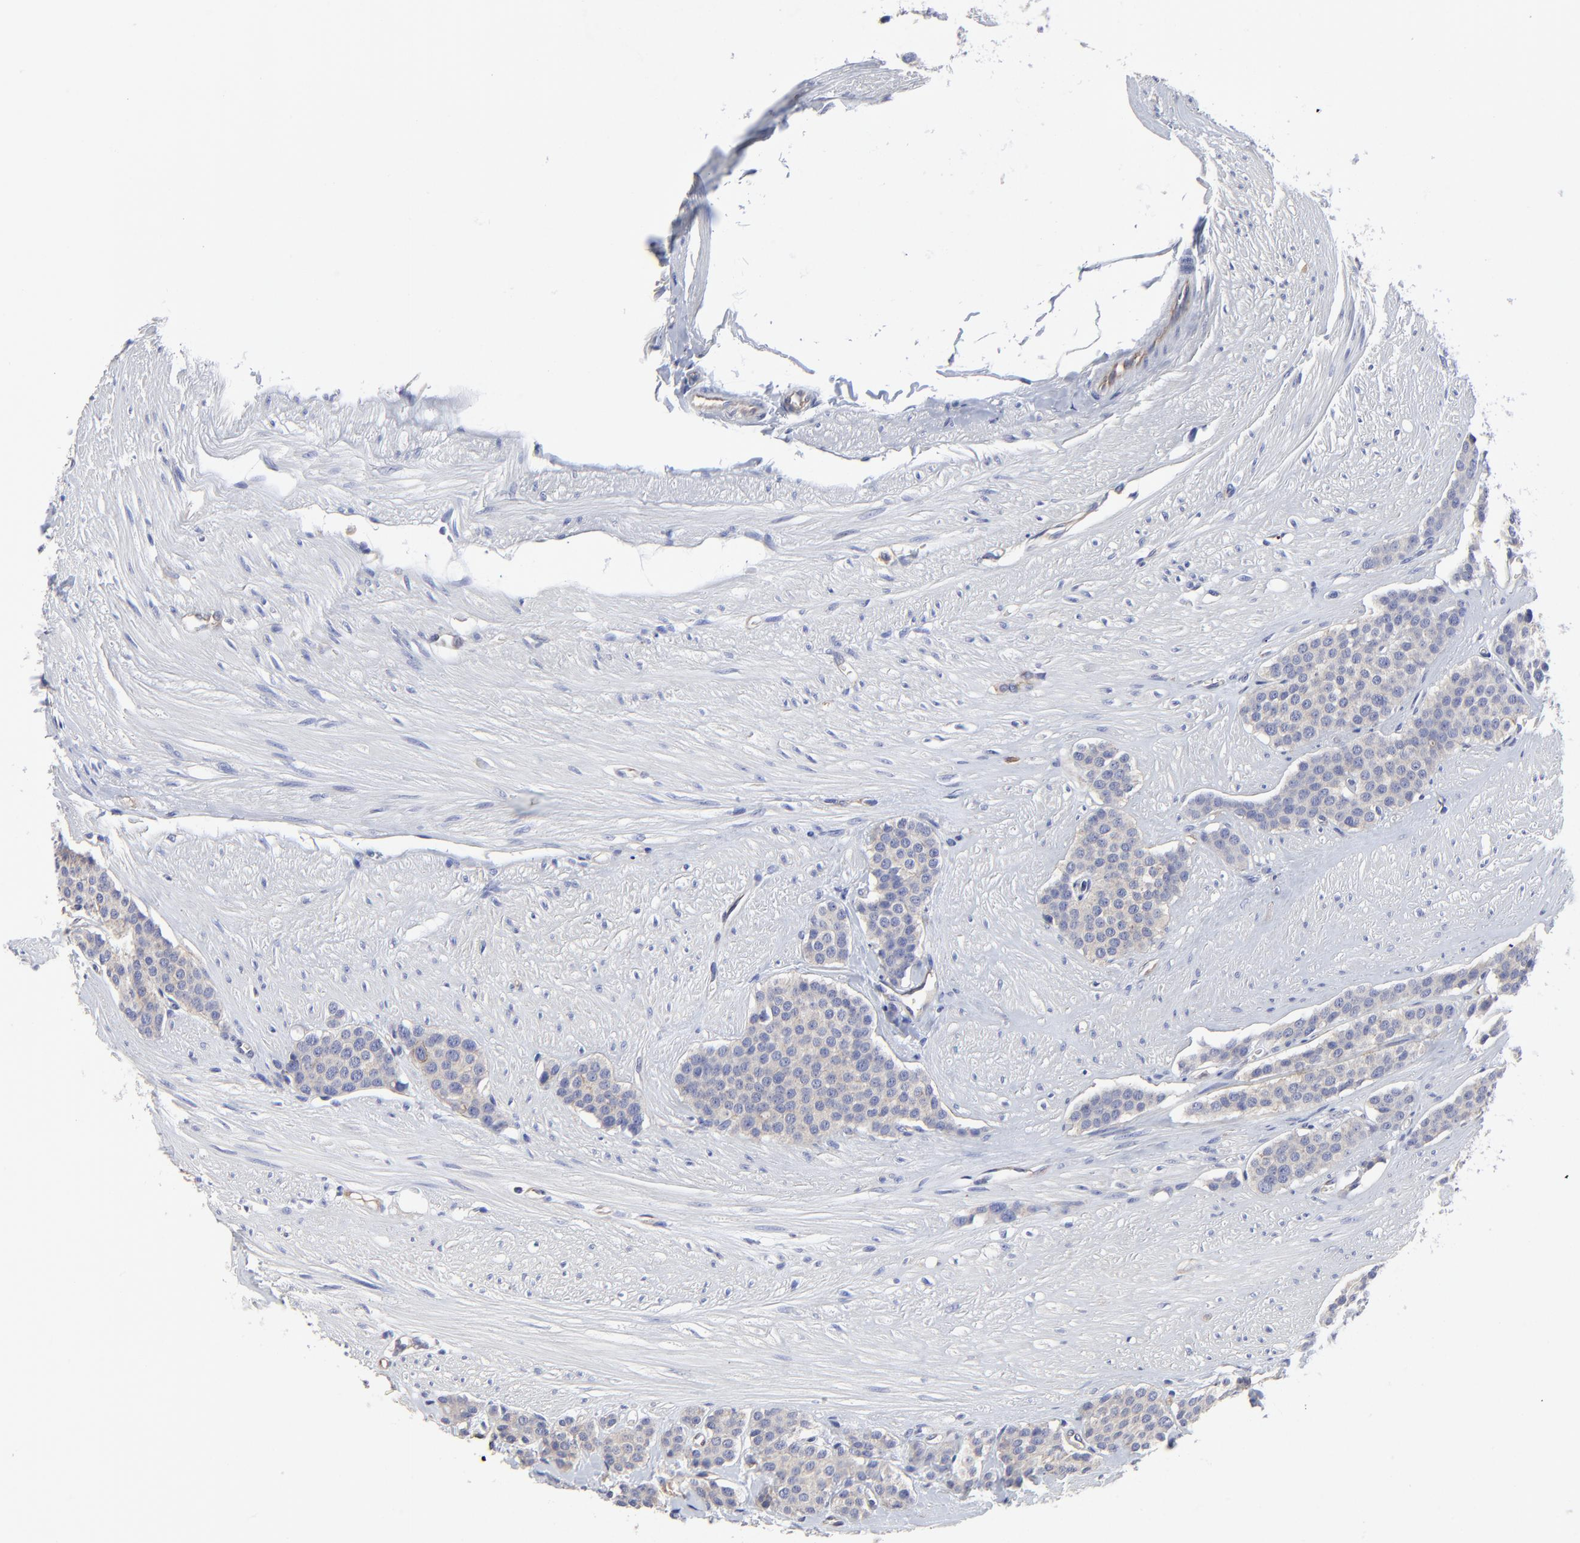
{"staining": {"intensity": "weak", "quantity": "<25%", "location": "cytoplasmic/membranous"}, "tissue": "carcinoid", "cell_type": "Tumor cells", "image_type": "cancer", "snomed": [{"axis": "morphology", "description": "Carcinoid, malignant, NOS"}, {"axis": "topography", "description": "Small intestine"}], "caption": "High power microscopy image of an immunohistochemistry histopathology image of malignant carcinoid, revealing no significant positivity in tumor cells.", "gene": "SULF2", "patient": {"sex": "male", "age": 60}}